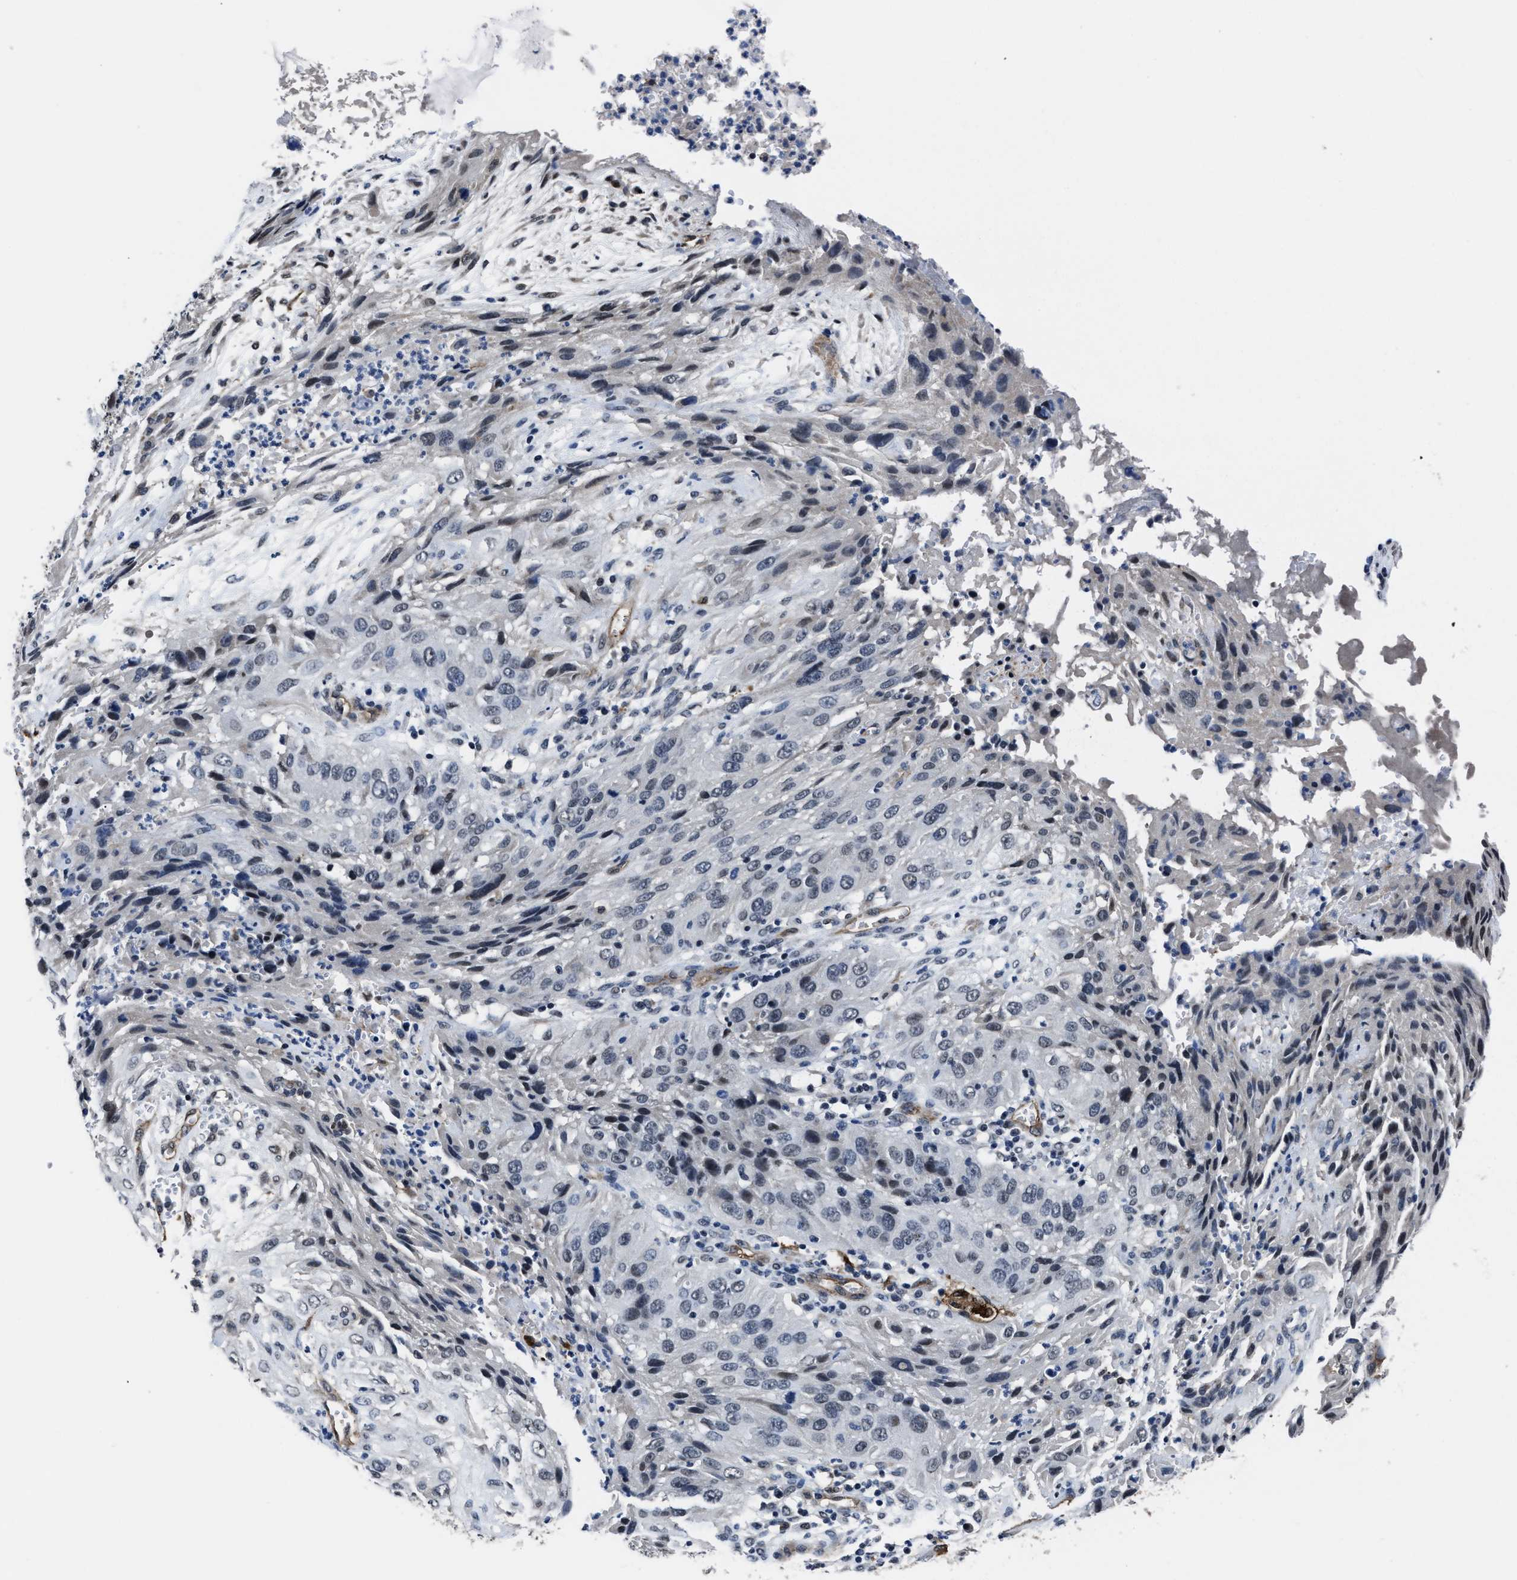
{"staining": {"intensity": "negative", "quantity": "none", "location": "none"}, "tissue": "cervical cancer", "cell_type": "Tumor cells", "image_type": "cancer", "snomed": [{"axis": "morphology", "description": "Squamous cell carcinoma, NOS"}, {"axis": "topography", "description": "Cervix"}], "caption": "DAB immunohistochemical staining of human squamous cell carcinoma (cervical) exhibits no significant positivity in tumor cells.", "gene": "MARCKSL1", "patient": {"sex": "female", "age": 32}}